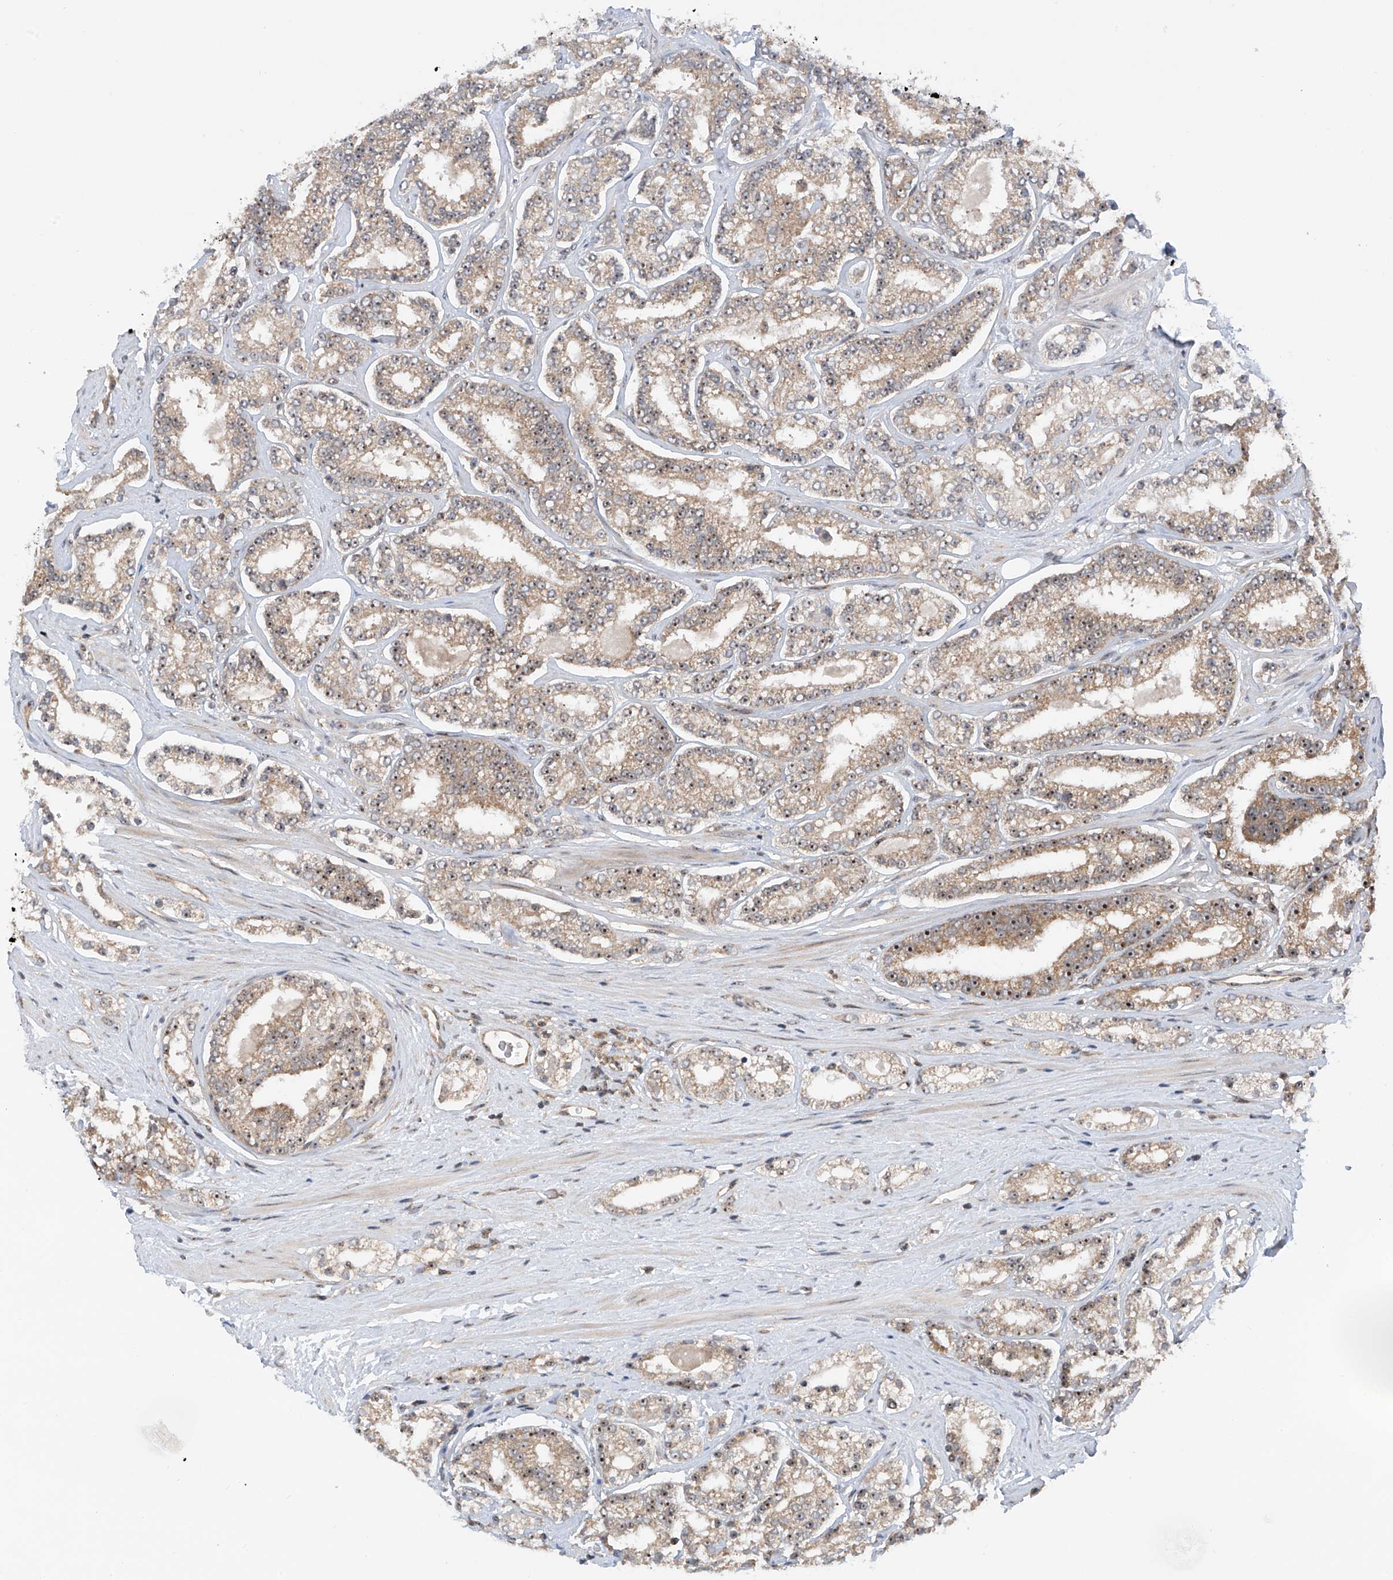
{"staining": {"intensity": "moderate", "quantity": "25%-75%", "location": "nuclear"}, "tissue": "prostate cancer", "cell_type": "Tumor cells", "image_type": "cancer", "snomed": [{"axis": "morphology", "description": "Normal tissue, NOS"}, {"axis": "morphology", "description": "Adenocarcinoma, High grade"}, {"axis": "topography", "description": "Prostate"}], "caption": "High-magnification brightfield microscopy of high-grade adenocarcinoma (prostate) stained with DAB (3,3'-diaminobenzidine) (brown) and counterstained with hematoxylin (blue). tumor cells exhibit moderate nuclear positivity is seen in approximately25%-75% of cells.", "gene": "C1orf131", "patient": {"sex": "male", "age": 83}}